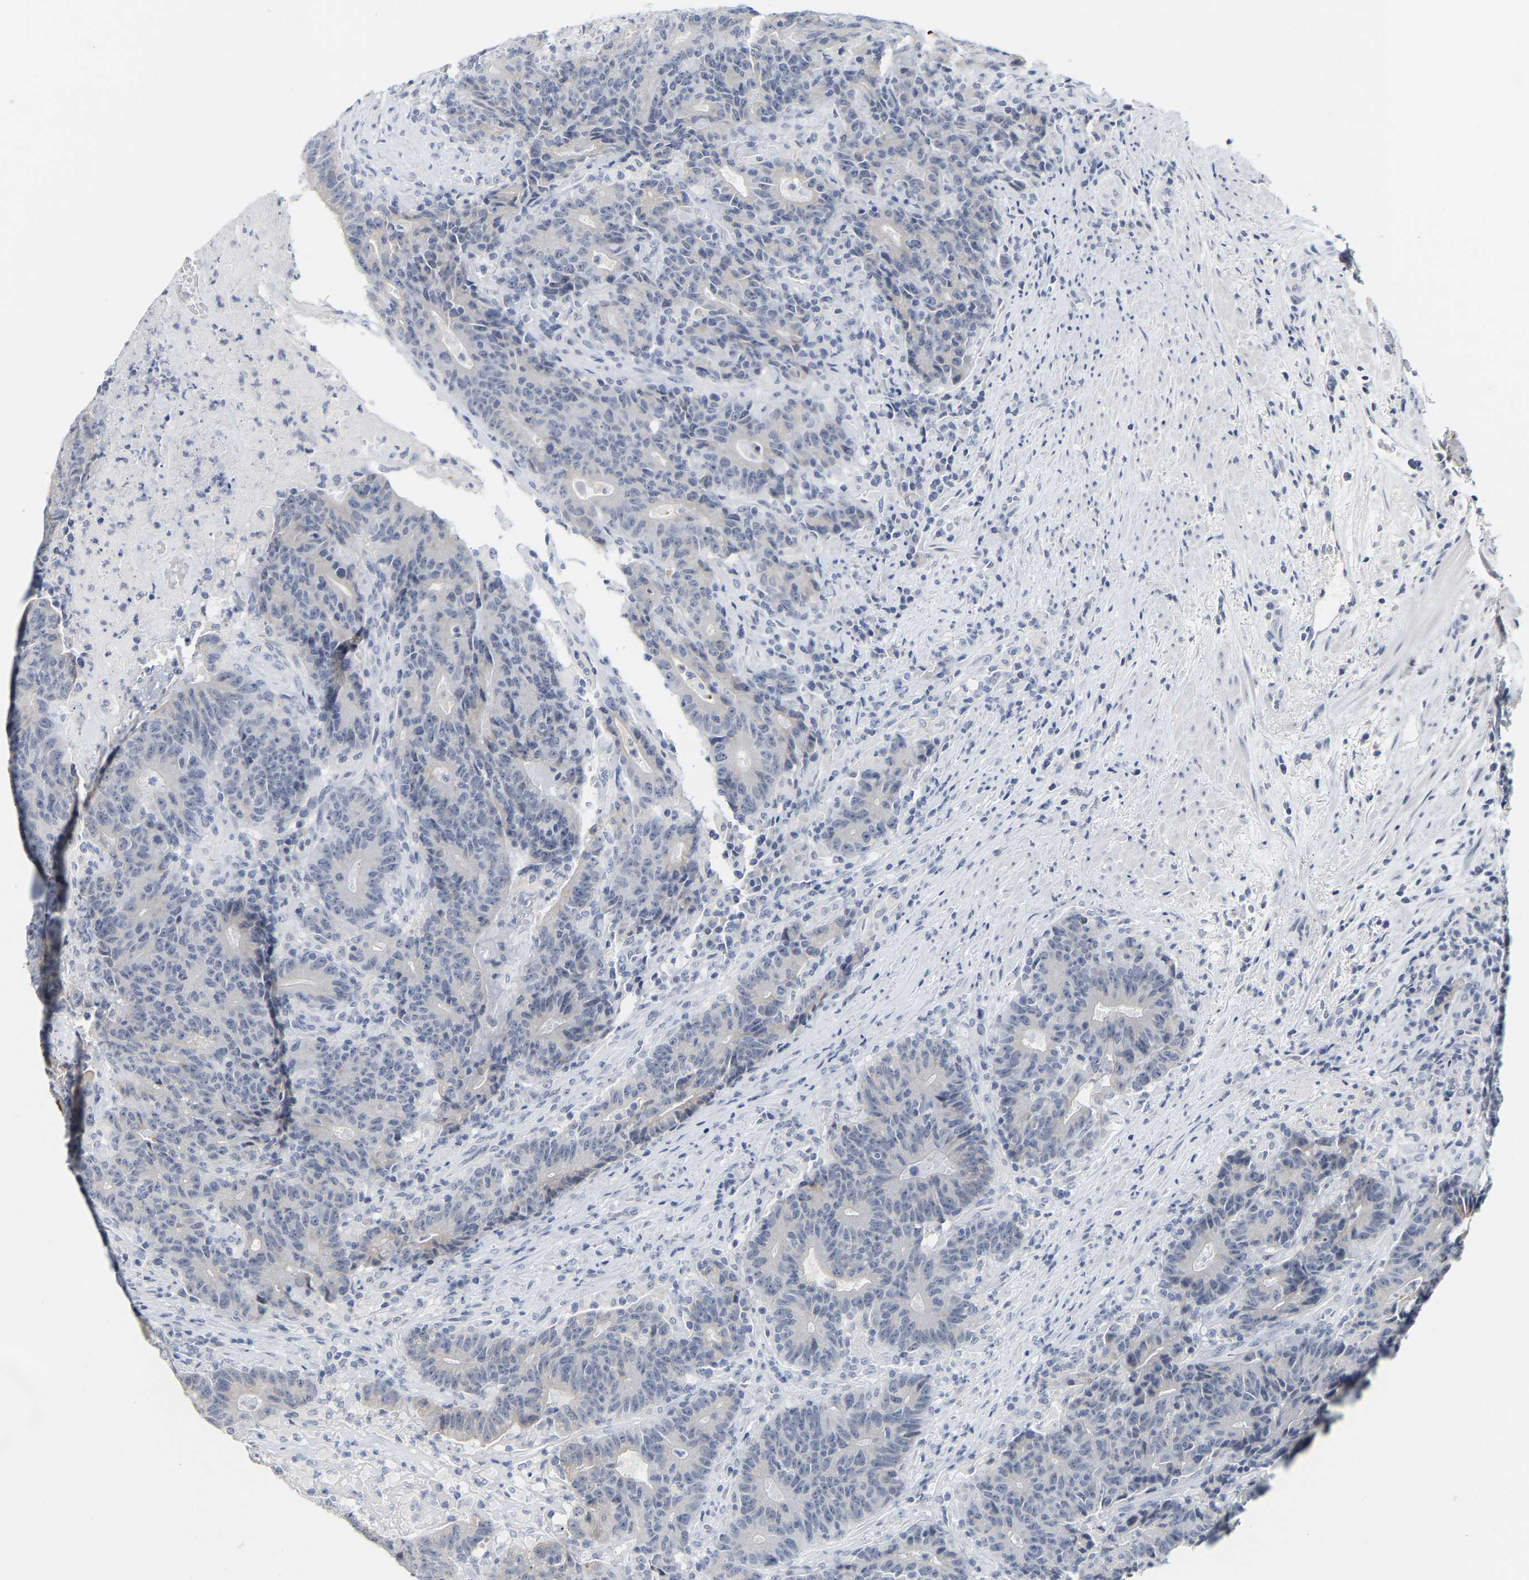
{"staining": {"intensity": "negative", "quantity": "none", "location": "none"}, "tissue": "colorectal cancer", "cell_type": "Tumor cells", "image_type": "cancer", "snomed": [{"axis": "morphology", "description": "Normal tissue, NOS"}, {"axis": "morphology", "description": "Adenocarcinoma, NOS"}, {"axis": "topography", "description": "Colon"}], "caption": "Immunohistochemical staining of human colorectal cancer shows no significant staining in tumor cells.", "gene": "KRT76", "patient": {"sex": "female", "age": 75}}